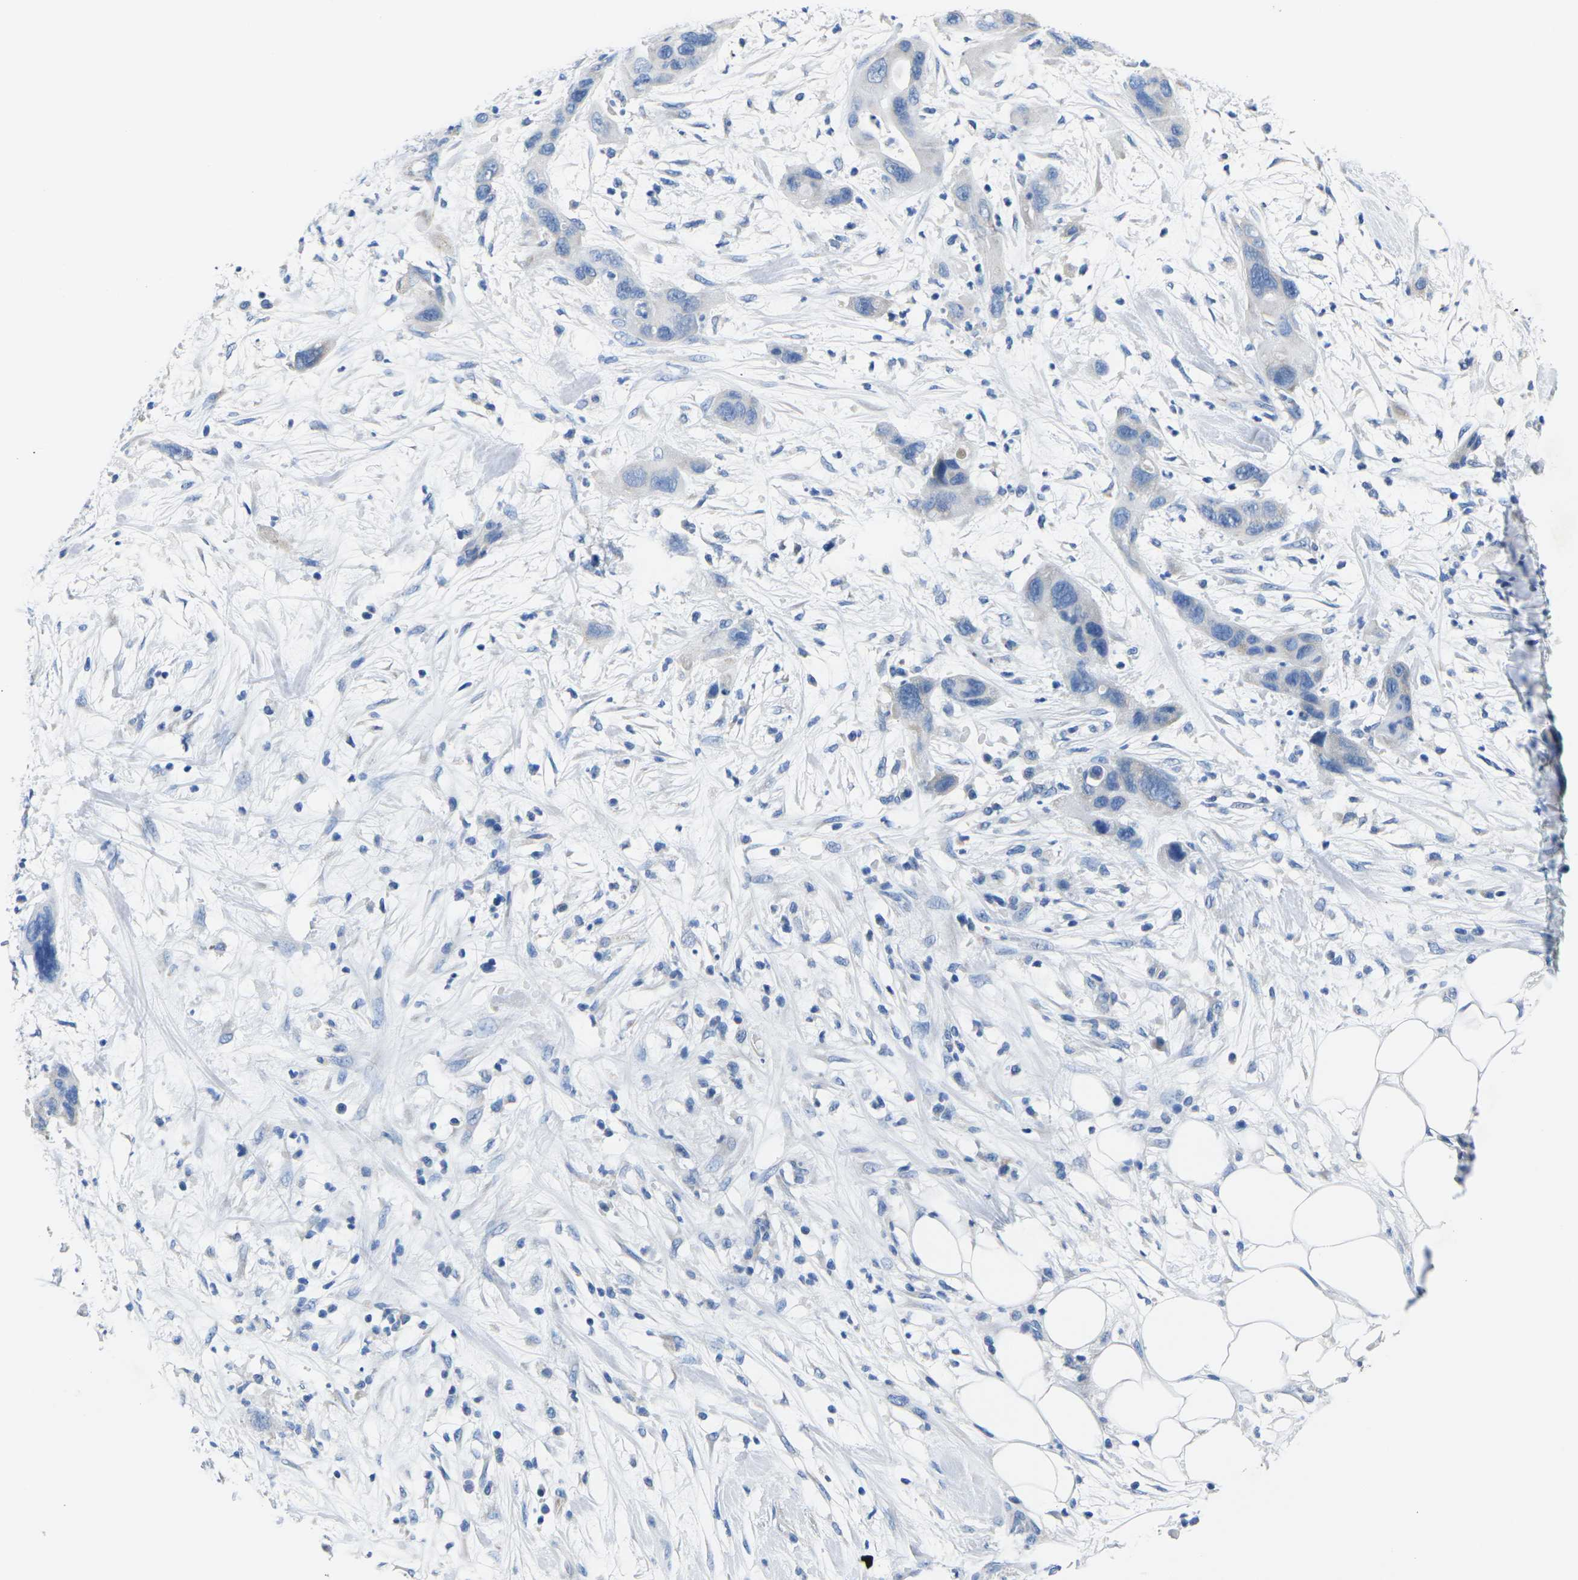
{"staining": {"intensity": "negative", "quantity": "none", "location": "none"}, "tissue": "pancreatic cancer", "cell_type": "Tumor cells", "image_type": "cancer", "snomed": [{"axis": "morphology", "description": "Adenocarcinoma, NOS"}, {"axis": "topography", "description": "Pancreas"}], "caption": "This is an IHC photomicrograph of human adenocarcinoma (pancreatic). There is no staining in tumor cells.", "gene": "TMEM204", "patient": {"sex": "female", "age": 71}}